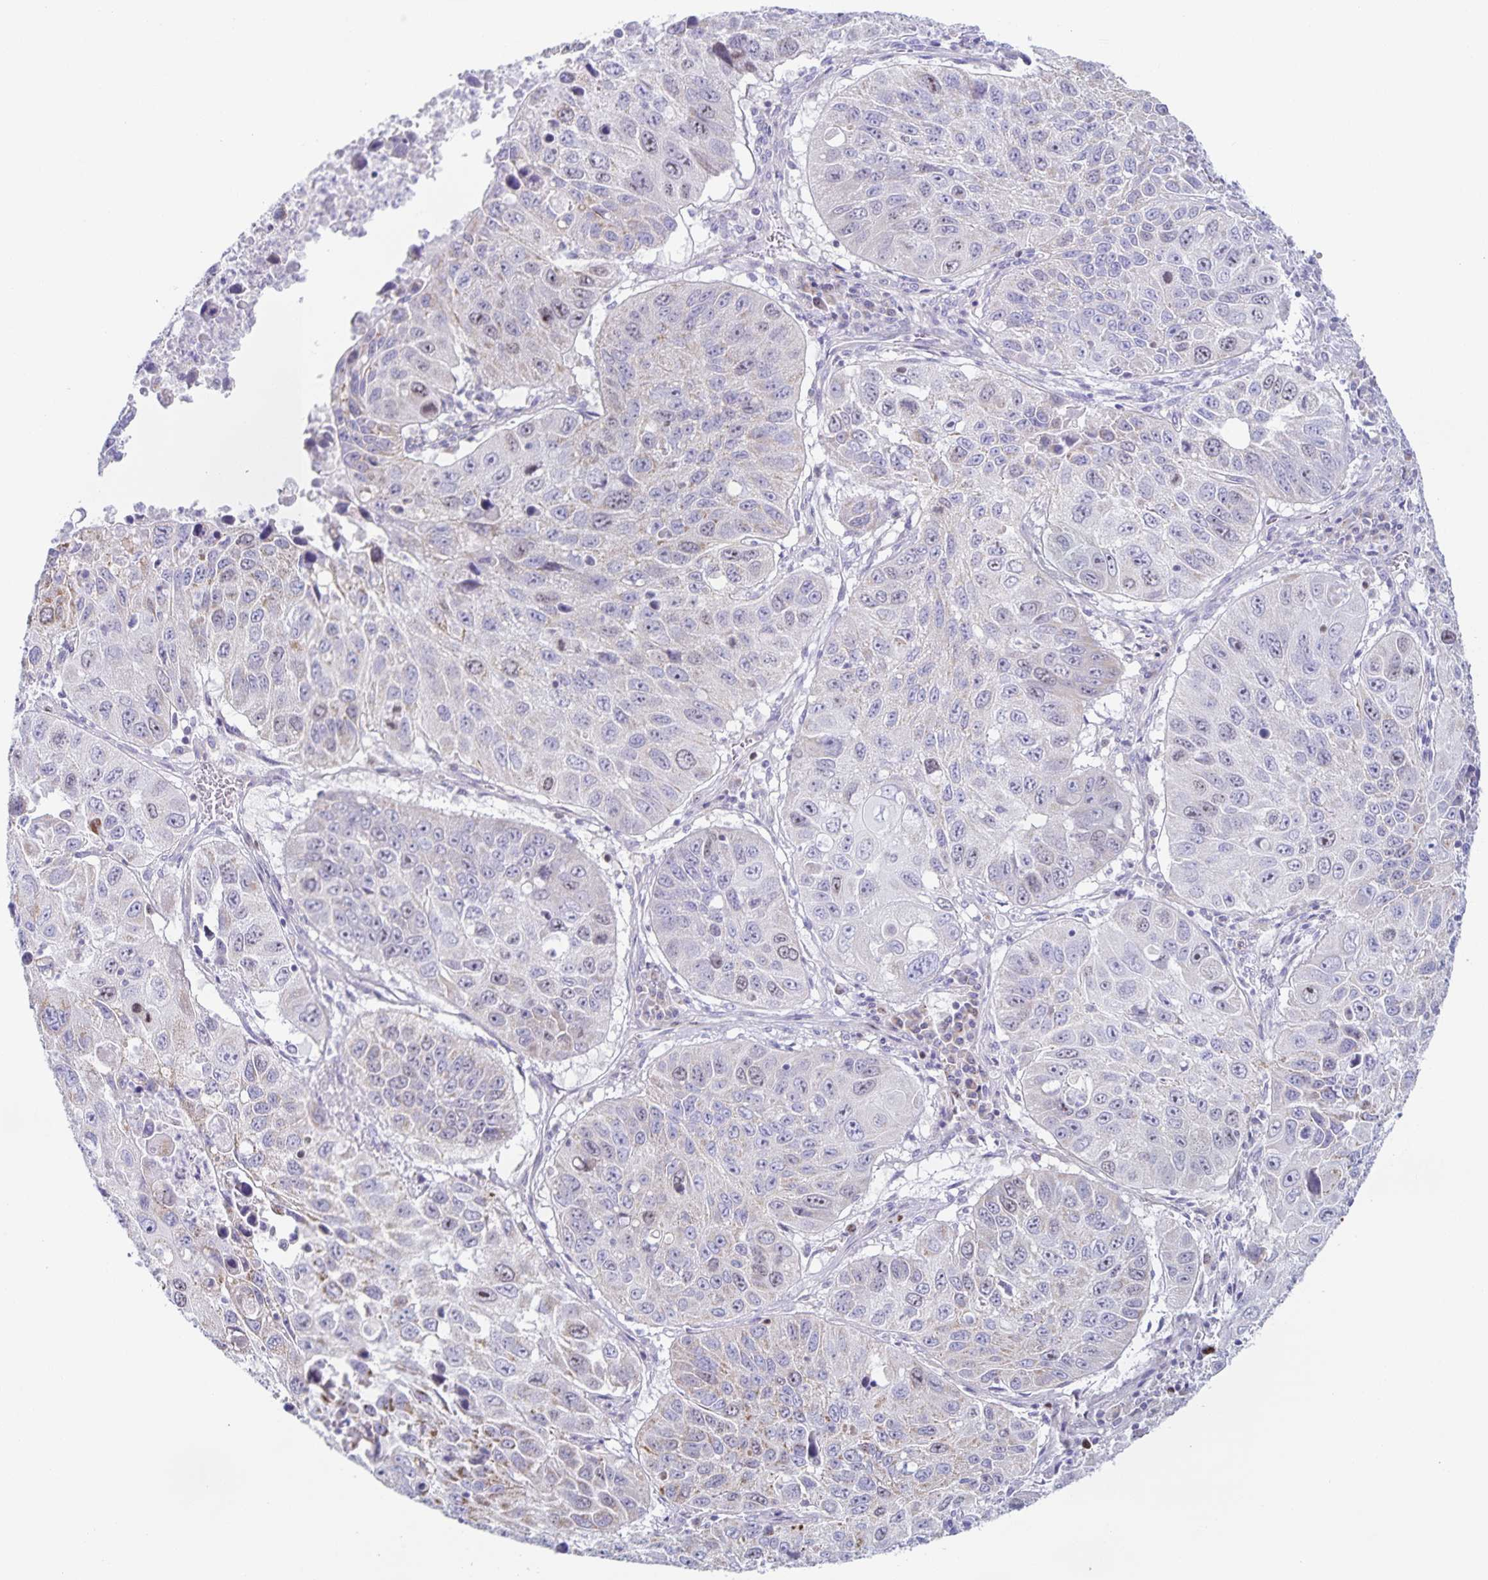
{"staining": {"intensity": "weak", "quantity": "<25%", "location": "cytoplasmic/membranous"}, "tissue": "lung cancer", "cell_type": "Tumor cells", "image_type": "cancer", "snomed": [{"axis": "morphology", "description": "Squamous cell carcinoma, NOS"}, {"axis": "topography", "description": "Lung"}], "caption": "Immunohistochemical staining of human lung squamous cell carcinoma shows no significant positivity in tumor cells.", "gene": "CENPH", "patient": {"sex": "female", "age": 61}}